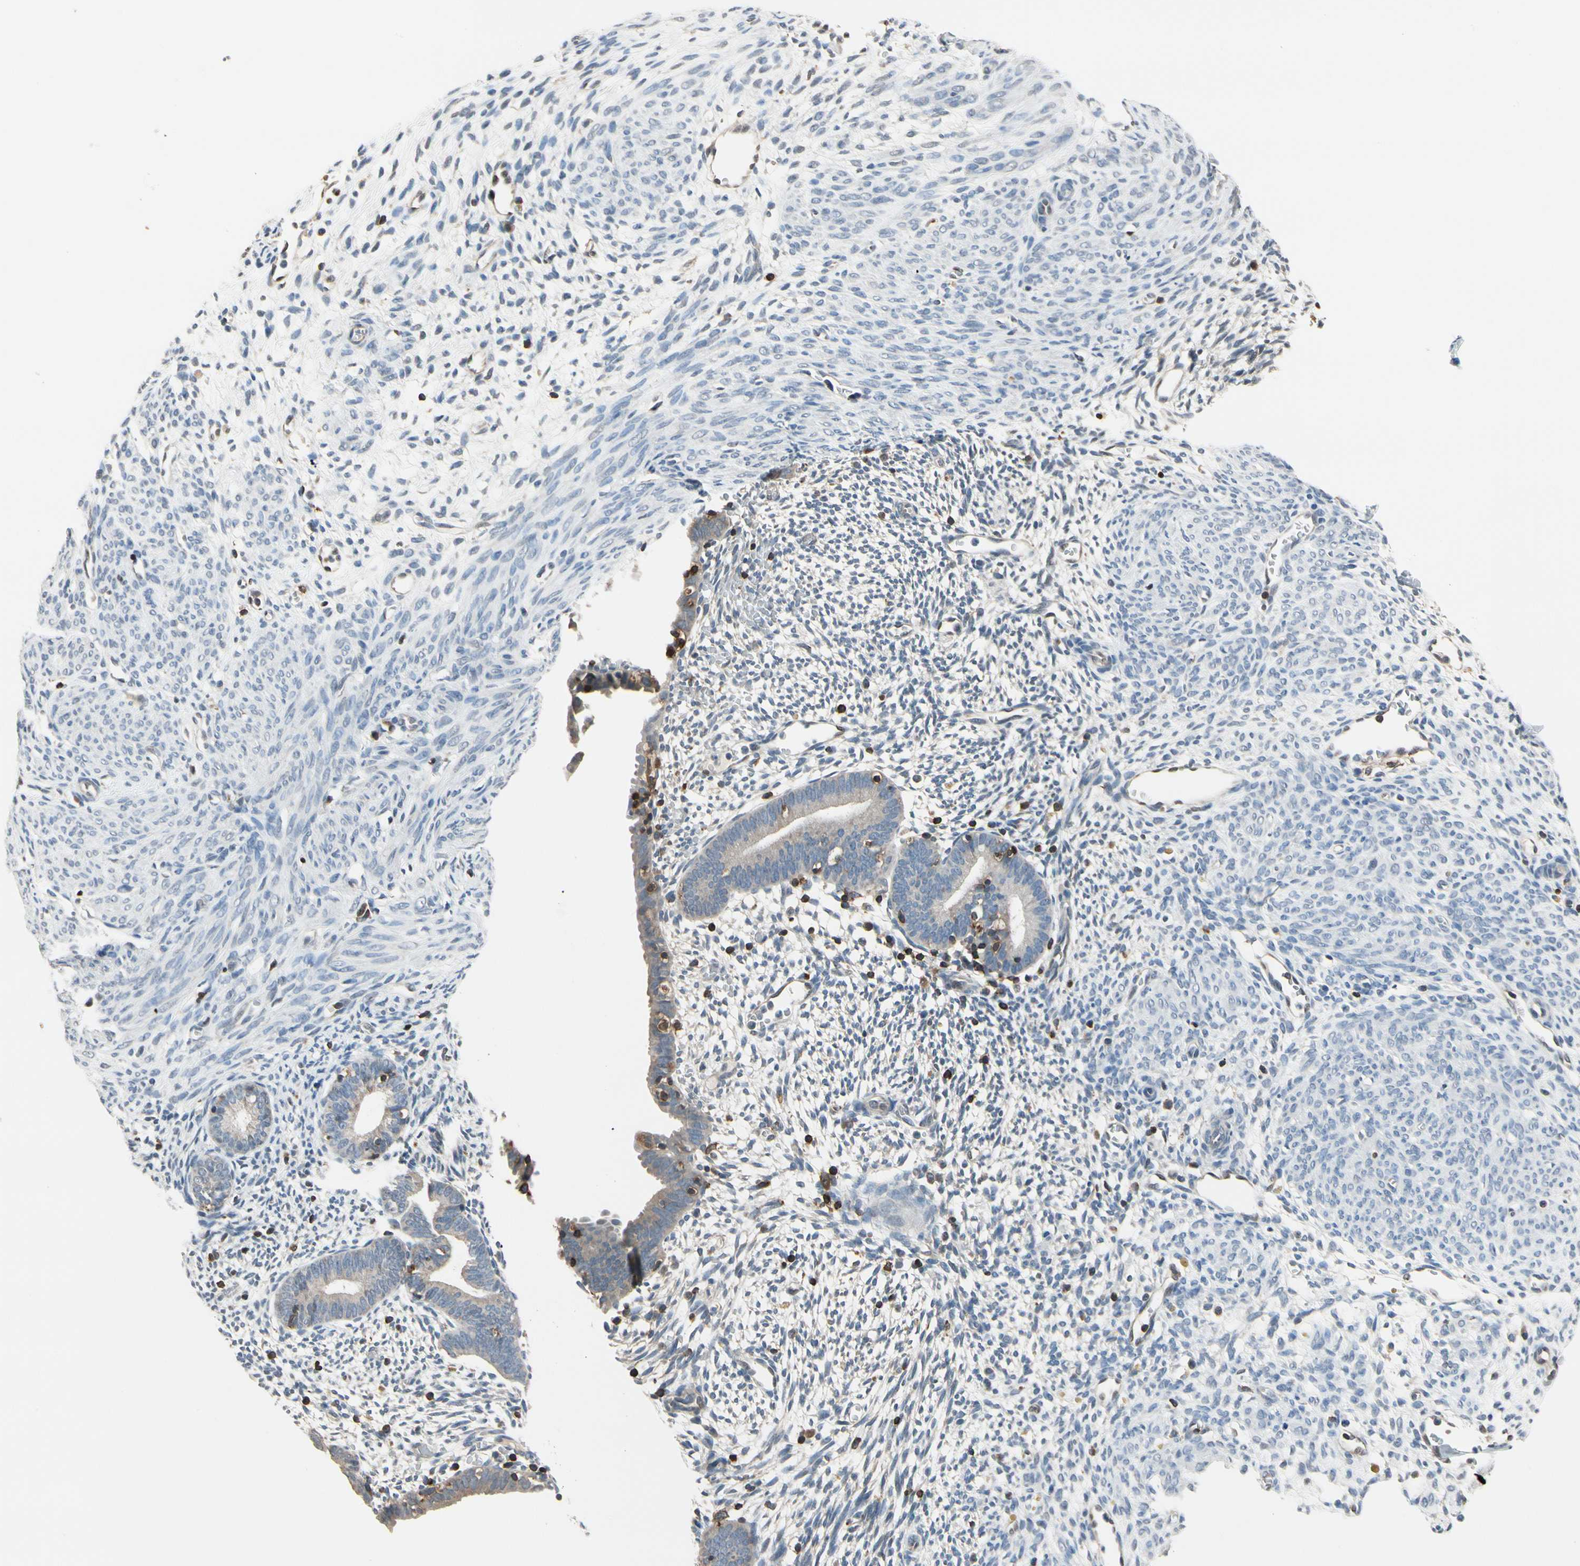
{"staining": {"intensity": "strong", "quantity": "<25%", "location": "cytoplasmic/membranous"}, "tissue": "endometrium", "cell_type": "Cells in endometrial stroma", "image_type": "normal", "snomed": [{"axis": "morphology", "description": "Normal tissue, NOS"}, {"axis": "morphology", "description": "Atrophy, NOS"}, {"axis": "topography", "description": "Uterus"}, {"axis": "topography", "description": "Endometrium"}], "caption": "An immunohistochemistry histopathology image of unremarkable tissue is shown. Protein staining in brown shows strong cytoplasmic/membranous positivity in endometrium within cells in endometrial stroma. The protein of interest is stained brown, and the nuclei are stained in blue (DAB (3,3'-diaminobenzidine) IHC with brightfield microscopy, high magnification).", "gene": "NFATC2", "patient": {"sex": "female", "age": 68}}